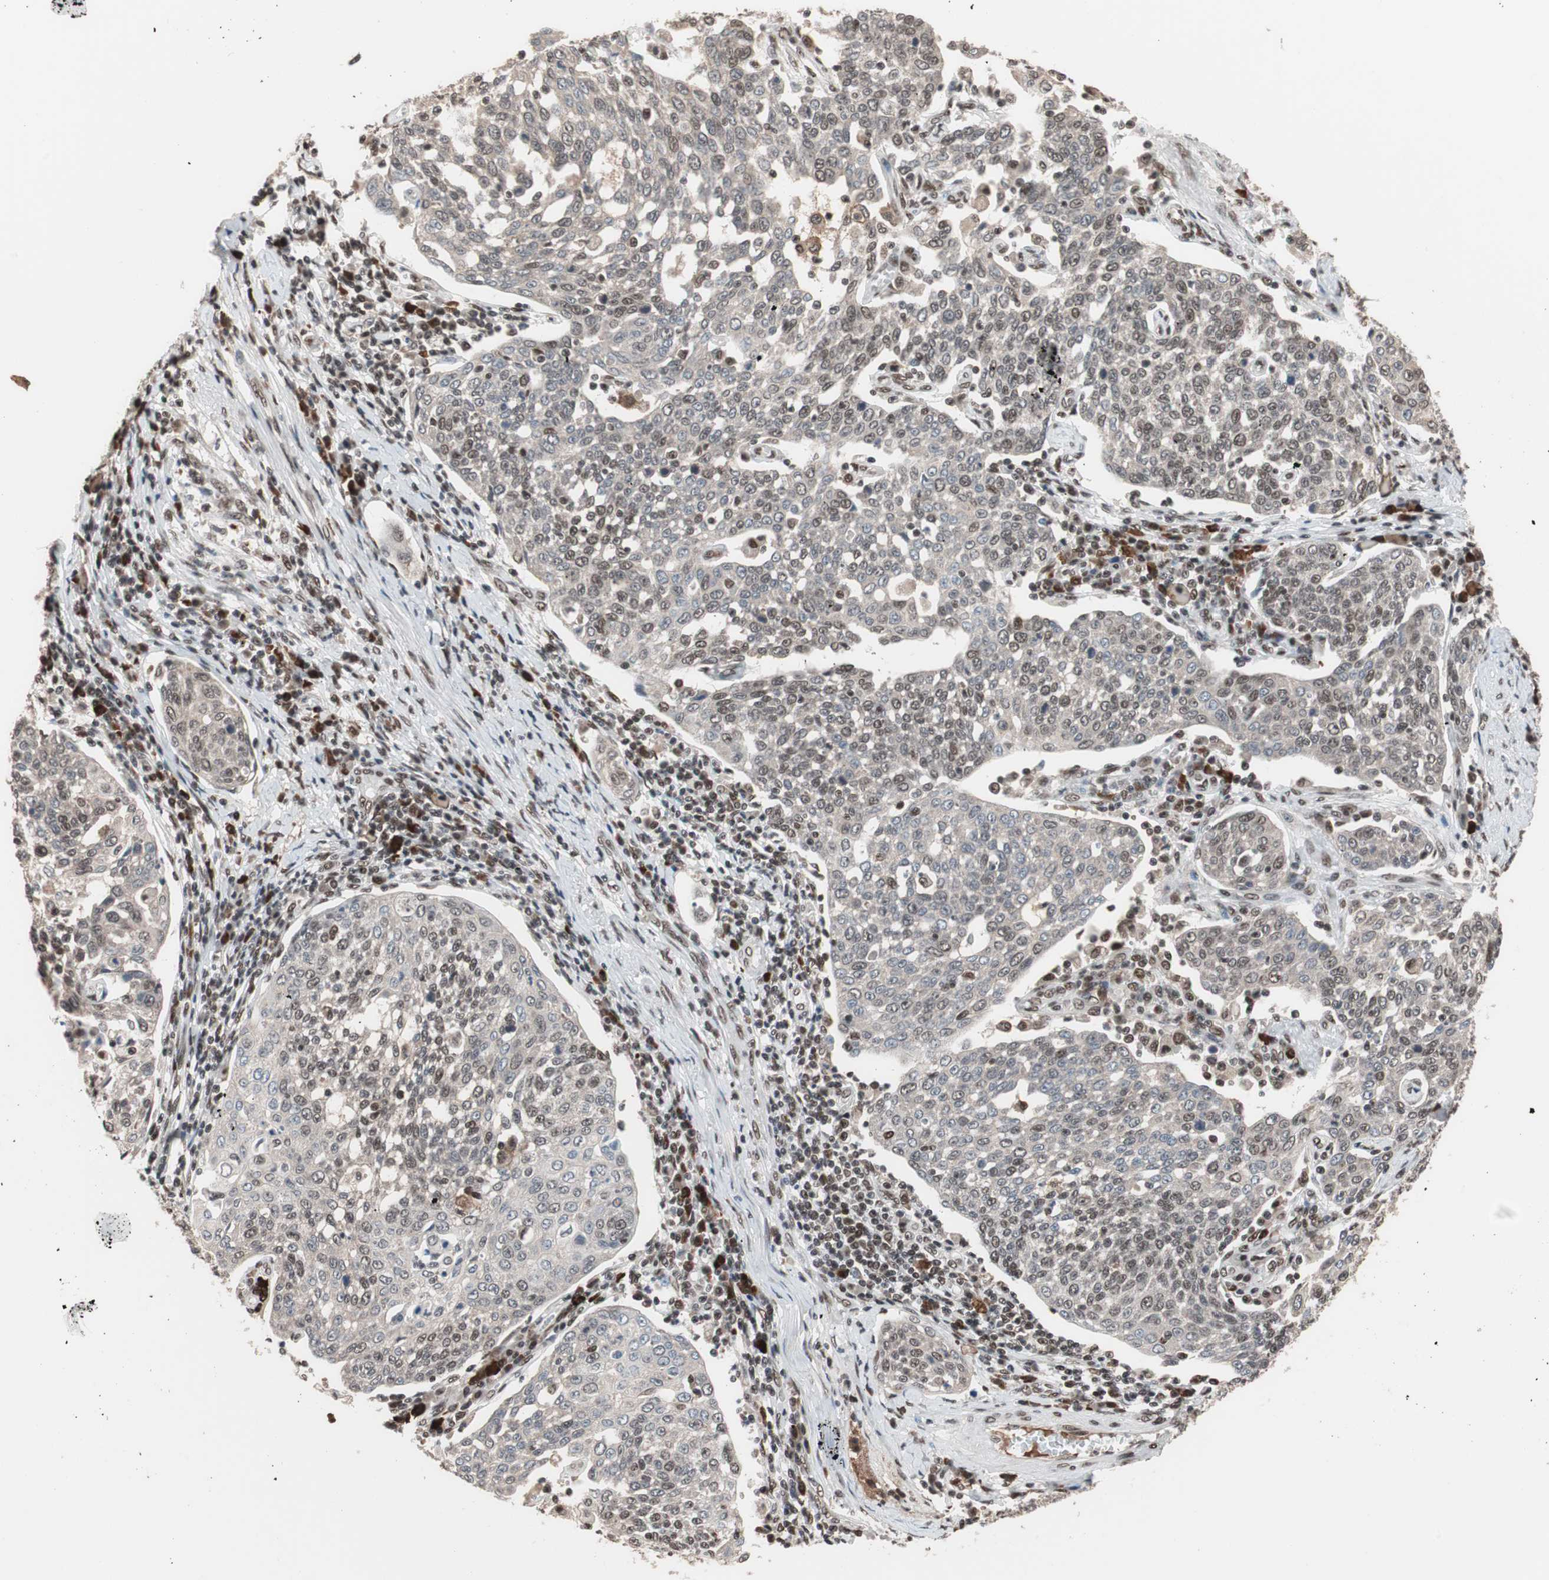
{"staining": {"intensity": "moderate", "quantity": "25%-75%", "location": "nuclear"}, "tissue": "cervical cancer", "cell_type": "Tumor cells", "image_type": "cancer", "snomed": [{"axis": "morphology", "description": "Squamous cell carcinoma, NOS"}, {"axis": "topography", "description": "Cervix"}], "caption": "High-power microscopy captured an immunohistochemistry (IHC) histopathology image of squamous cell carcinoma (cervical), revealing moderate nuclear expression in about 25%-75% of tumor cells.", "gene": "CHAMP1", "patient": {"sex": "female", "age": 34}}